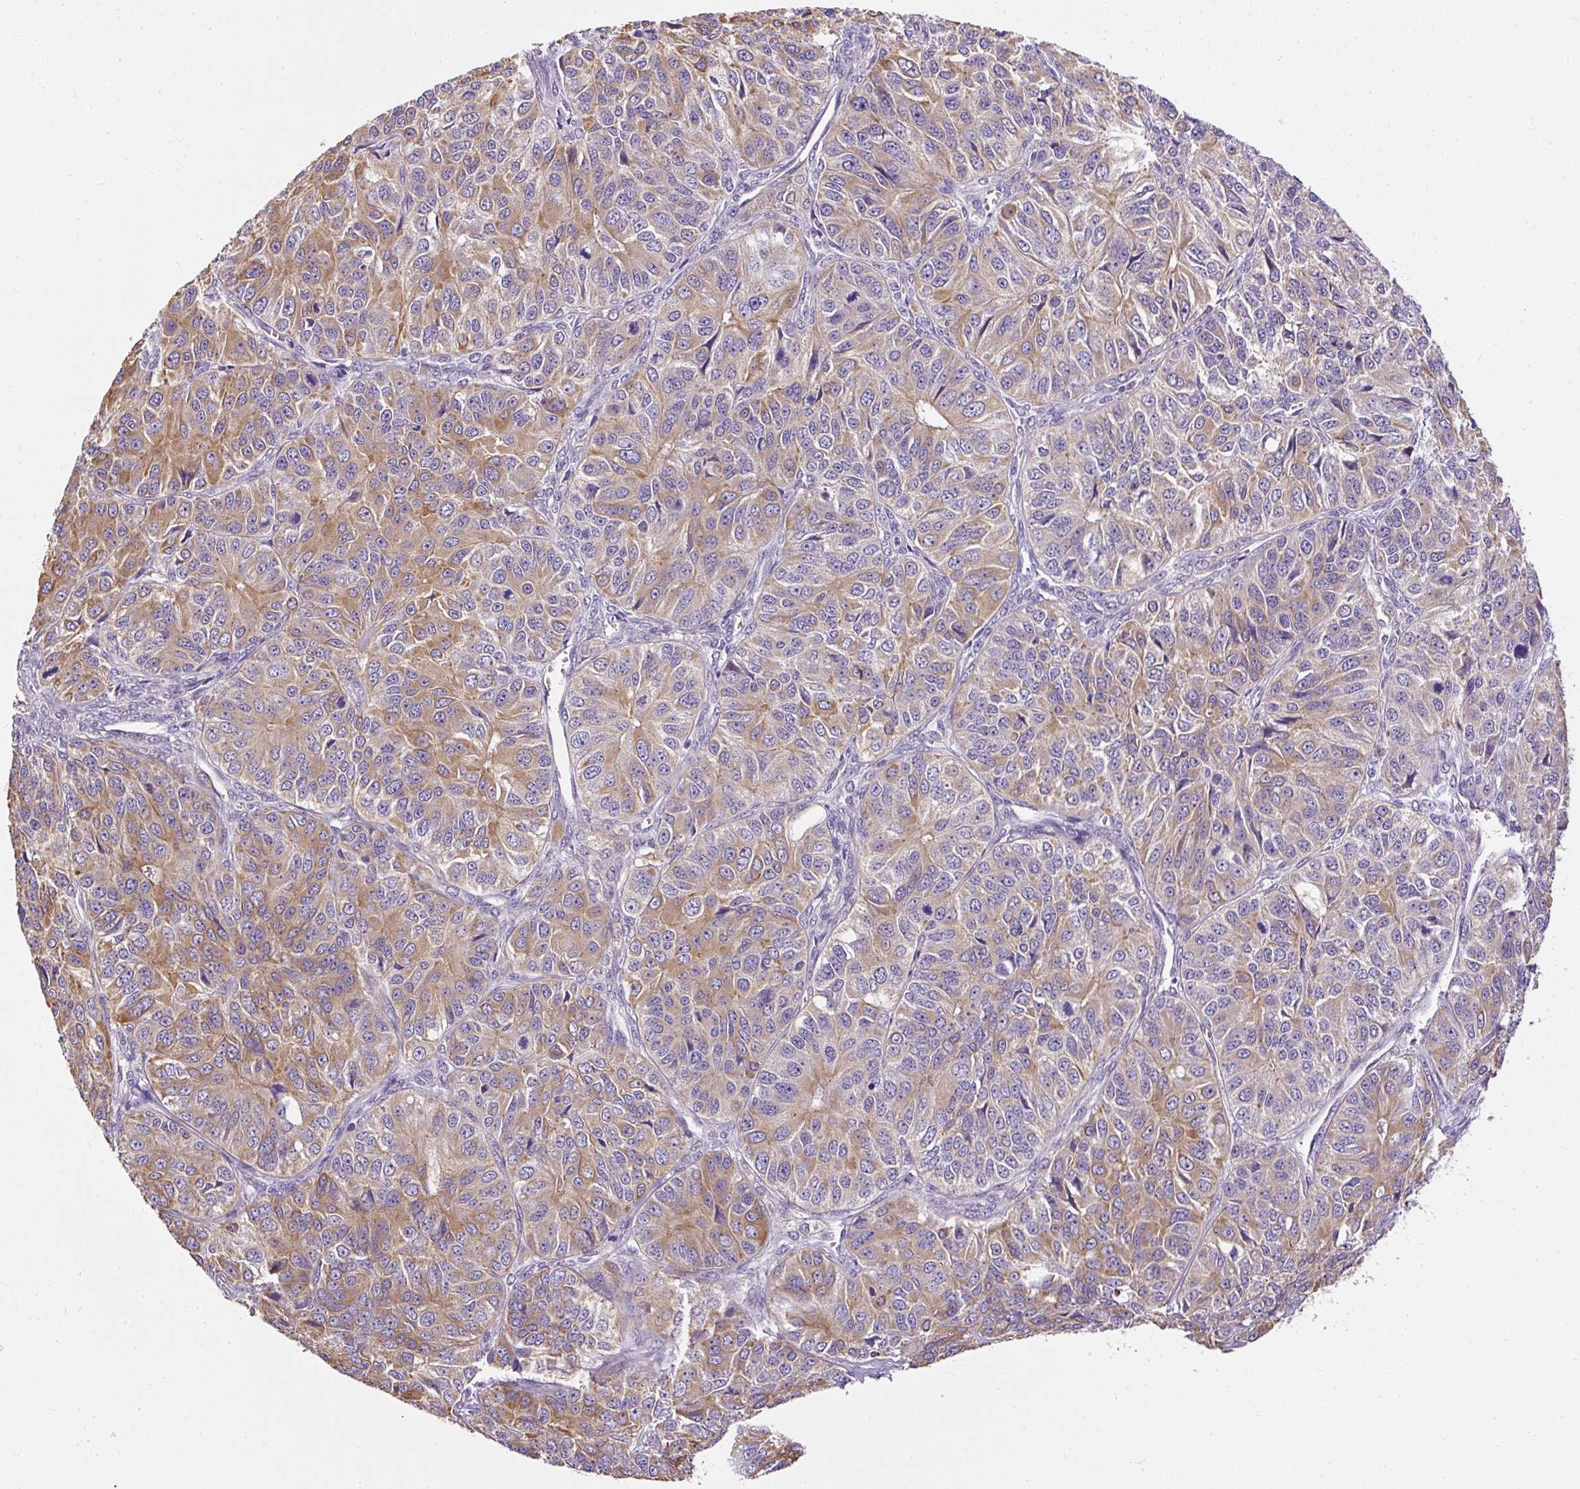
{"staining": {"intensity": "moderate", "quantity": ">75%", "location": "cytoplasmic/membranous"}, "tissue": "ovarian cancer", "cell_type": "Tumor cells", "image_type": "cancer", "snomed": [{"axis": "morphology", "description": "Carcinoma, endometroid"}, {"axis": "topography", "description": "Ovary"}], "caption": "This is an image of immunohistochemistry (IHC) staining of ovarian endometroid carcinoma, which shows moderate expression in the cytoplasmic/membranous of tumor cells.", "gene": "FAM149A", "patient": {"sex": "female", "age": 51}}